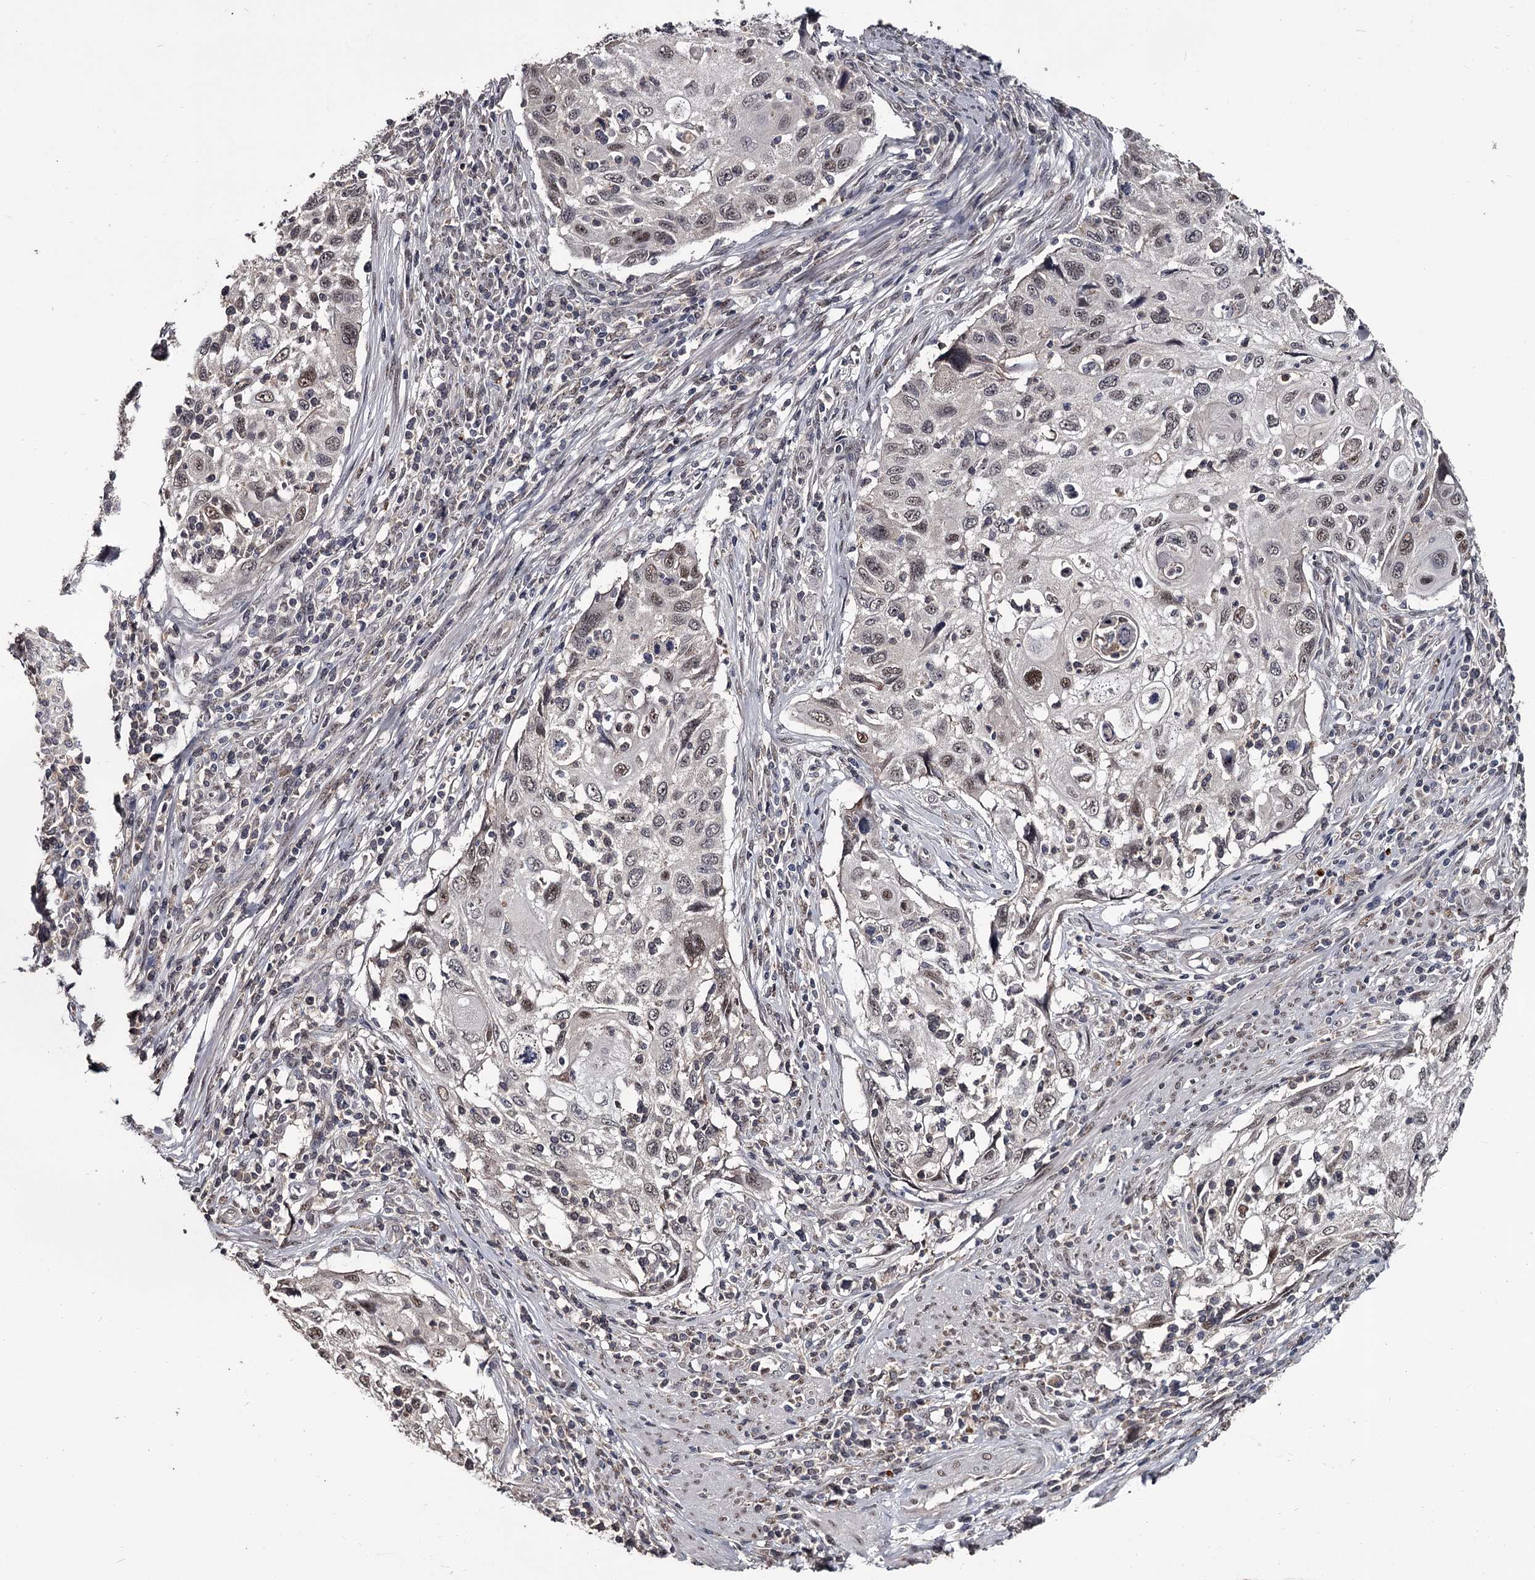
{"staining": {"intensity": "moderate", "quantity": "<25%", "location": "nuclear"}, "tissue": "cervical cancer", "cell_type": "Tumor cells", "image_type": "cancer", "snomed": [{"axis": "morphology", "description": "Squamous cell carcinoma, NOS"}, {"axis": "topography", "description": "Cervix"}], "caption": "High-magnification brightfield microscopy of squamous cell carcinoma (cervical) stained with DAB (3,3'-diaminobenzidine) (brown) and counterstained with hematoxylin (blue). tumor cells exhibit moderate nuclear expression is identified in approximately<25% of cells.", "gene": "PRPF40B", "patient": {"sex": "female", "age": 70}}